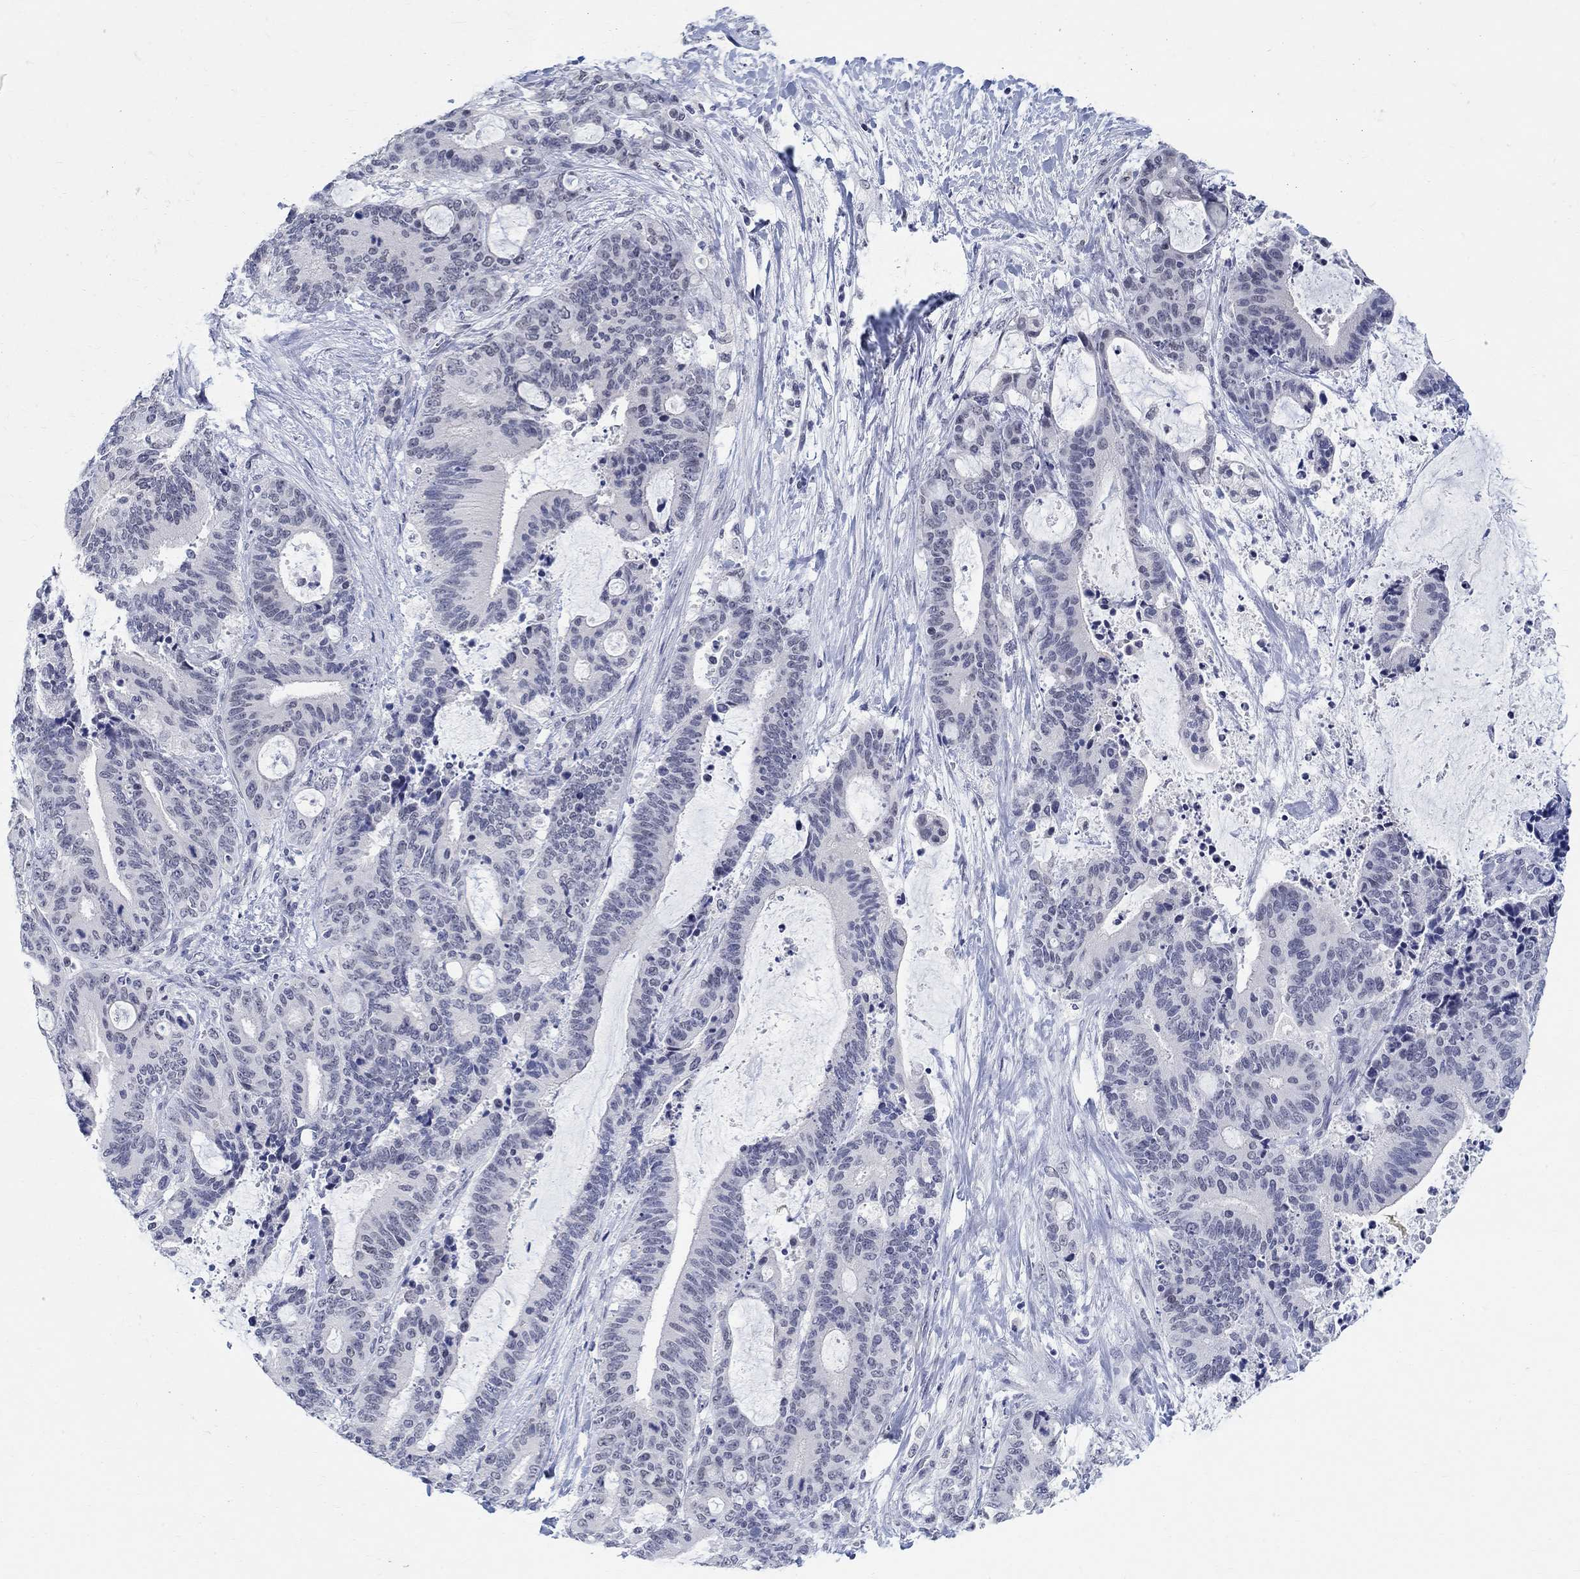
{"staining": {"intensity": "negative", "quantity": "none", "location": "none"}, "tissue": "liver cancer", "cell_type": "Tumor cells", "image_type": "cancer", "snomed": [{"axis": "morphology", "description": "Cholangiocarcinoma"}, {"axis": "topography", "description": "Liver"}], "caption": "DAB (3,3'-diaminobenzidine) immunohistochemical staining of human liver cholangiocarcinoma reveals no significant positivity in tumor cells.", "gene": "ANKS1B", "patient": {"sex": "female", "age": 73}}